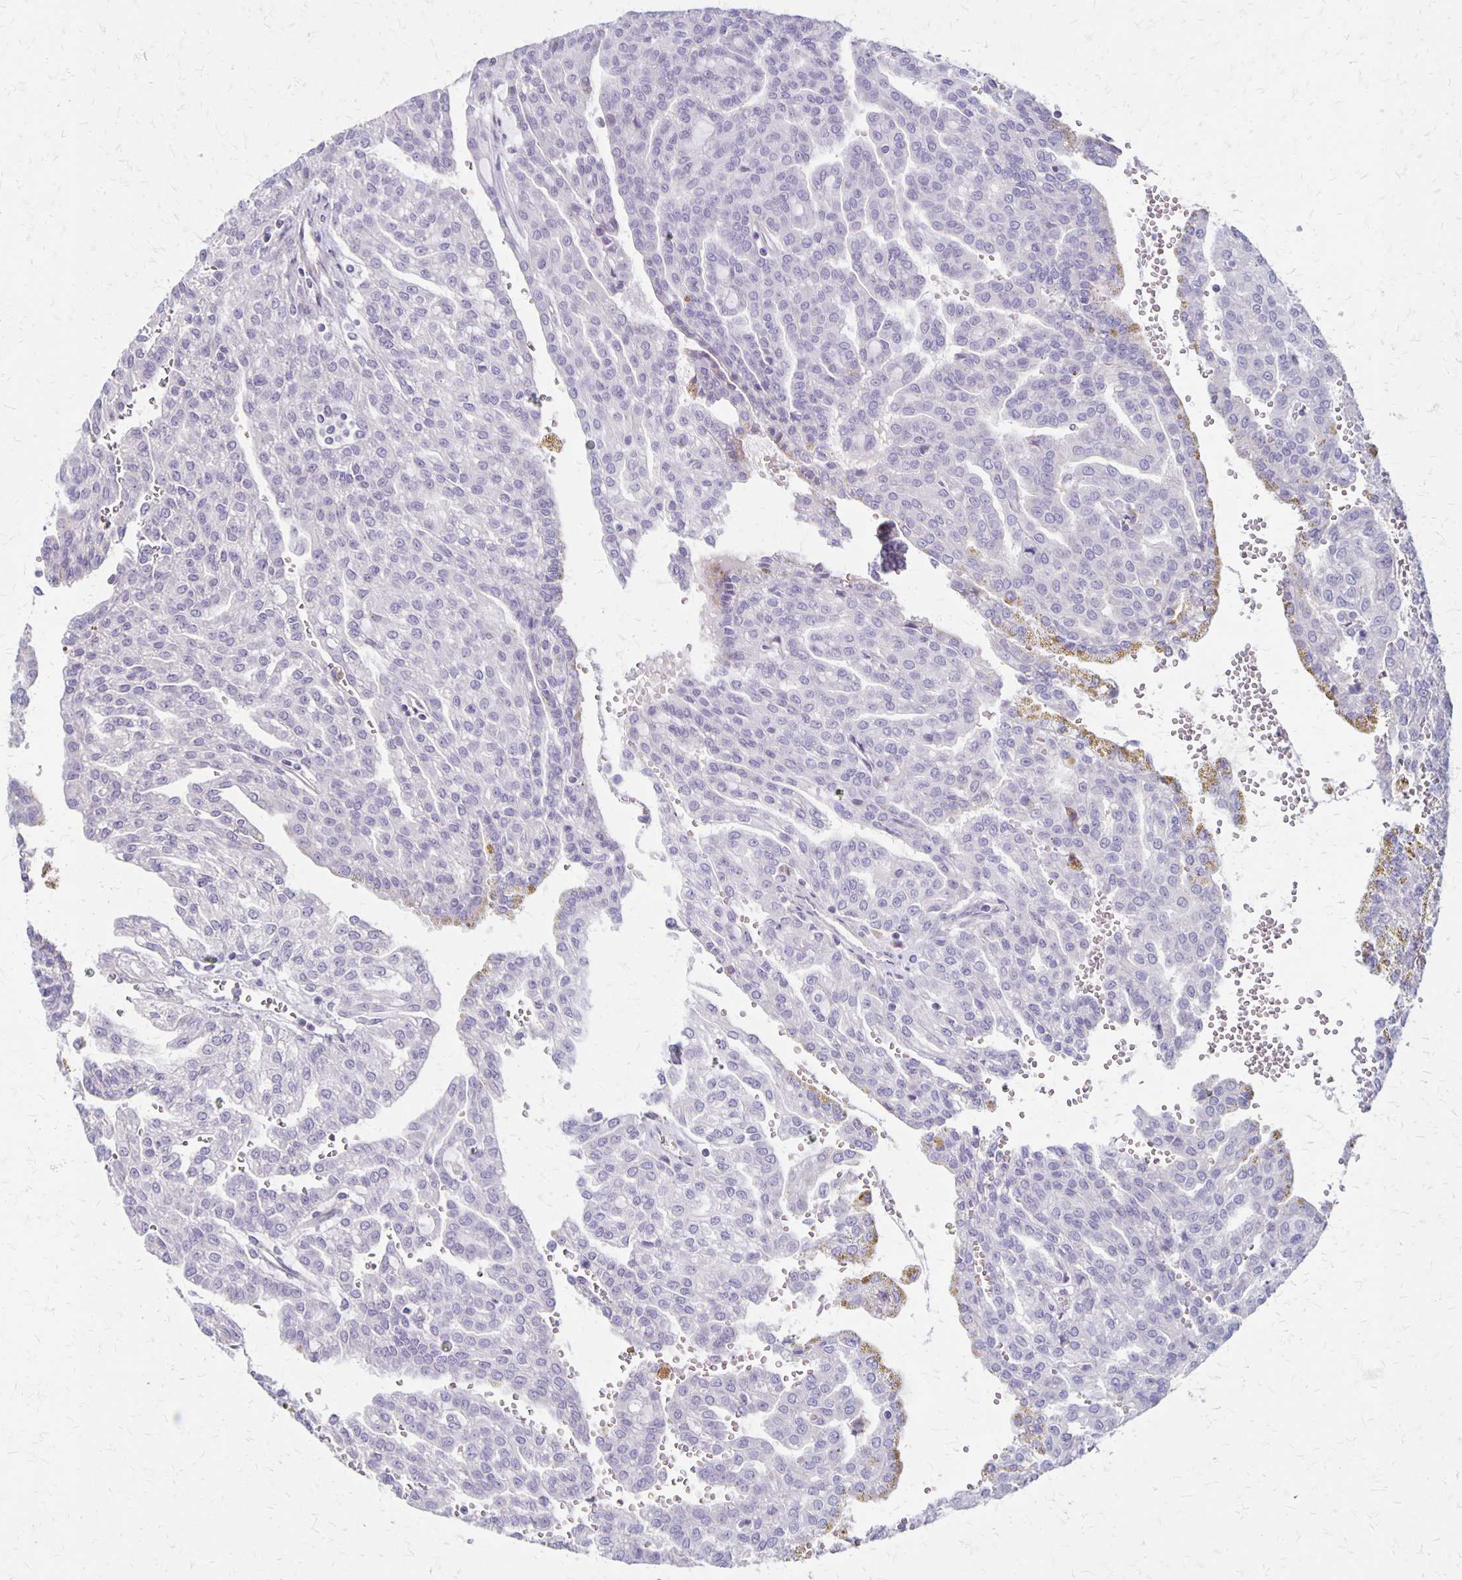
{"staining": {"intensity": "negative", "quantity": "none", "location": "none"}, "tissue": "renal cancer", "cell_type": "Tumor cells", "image_type": "cancer", "snomed": [{"axis": "morphology", "description": "Adenocarcinoma, NOS"}, {"axis": "topography", "description": "Kidney"}], "caption": "Tumor cells are negative for protein expression in human renal adenocarcinoma. (Stains: DAB immunohistochemistry with hematoxylin counter stain, Microscopy: brightfield microscopy at high magnification).", "gene": "HOMER1", "patient": {"sex": "male", "age": 63}}